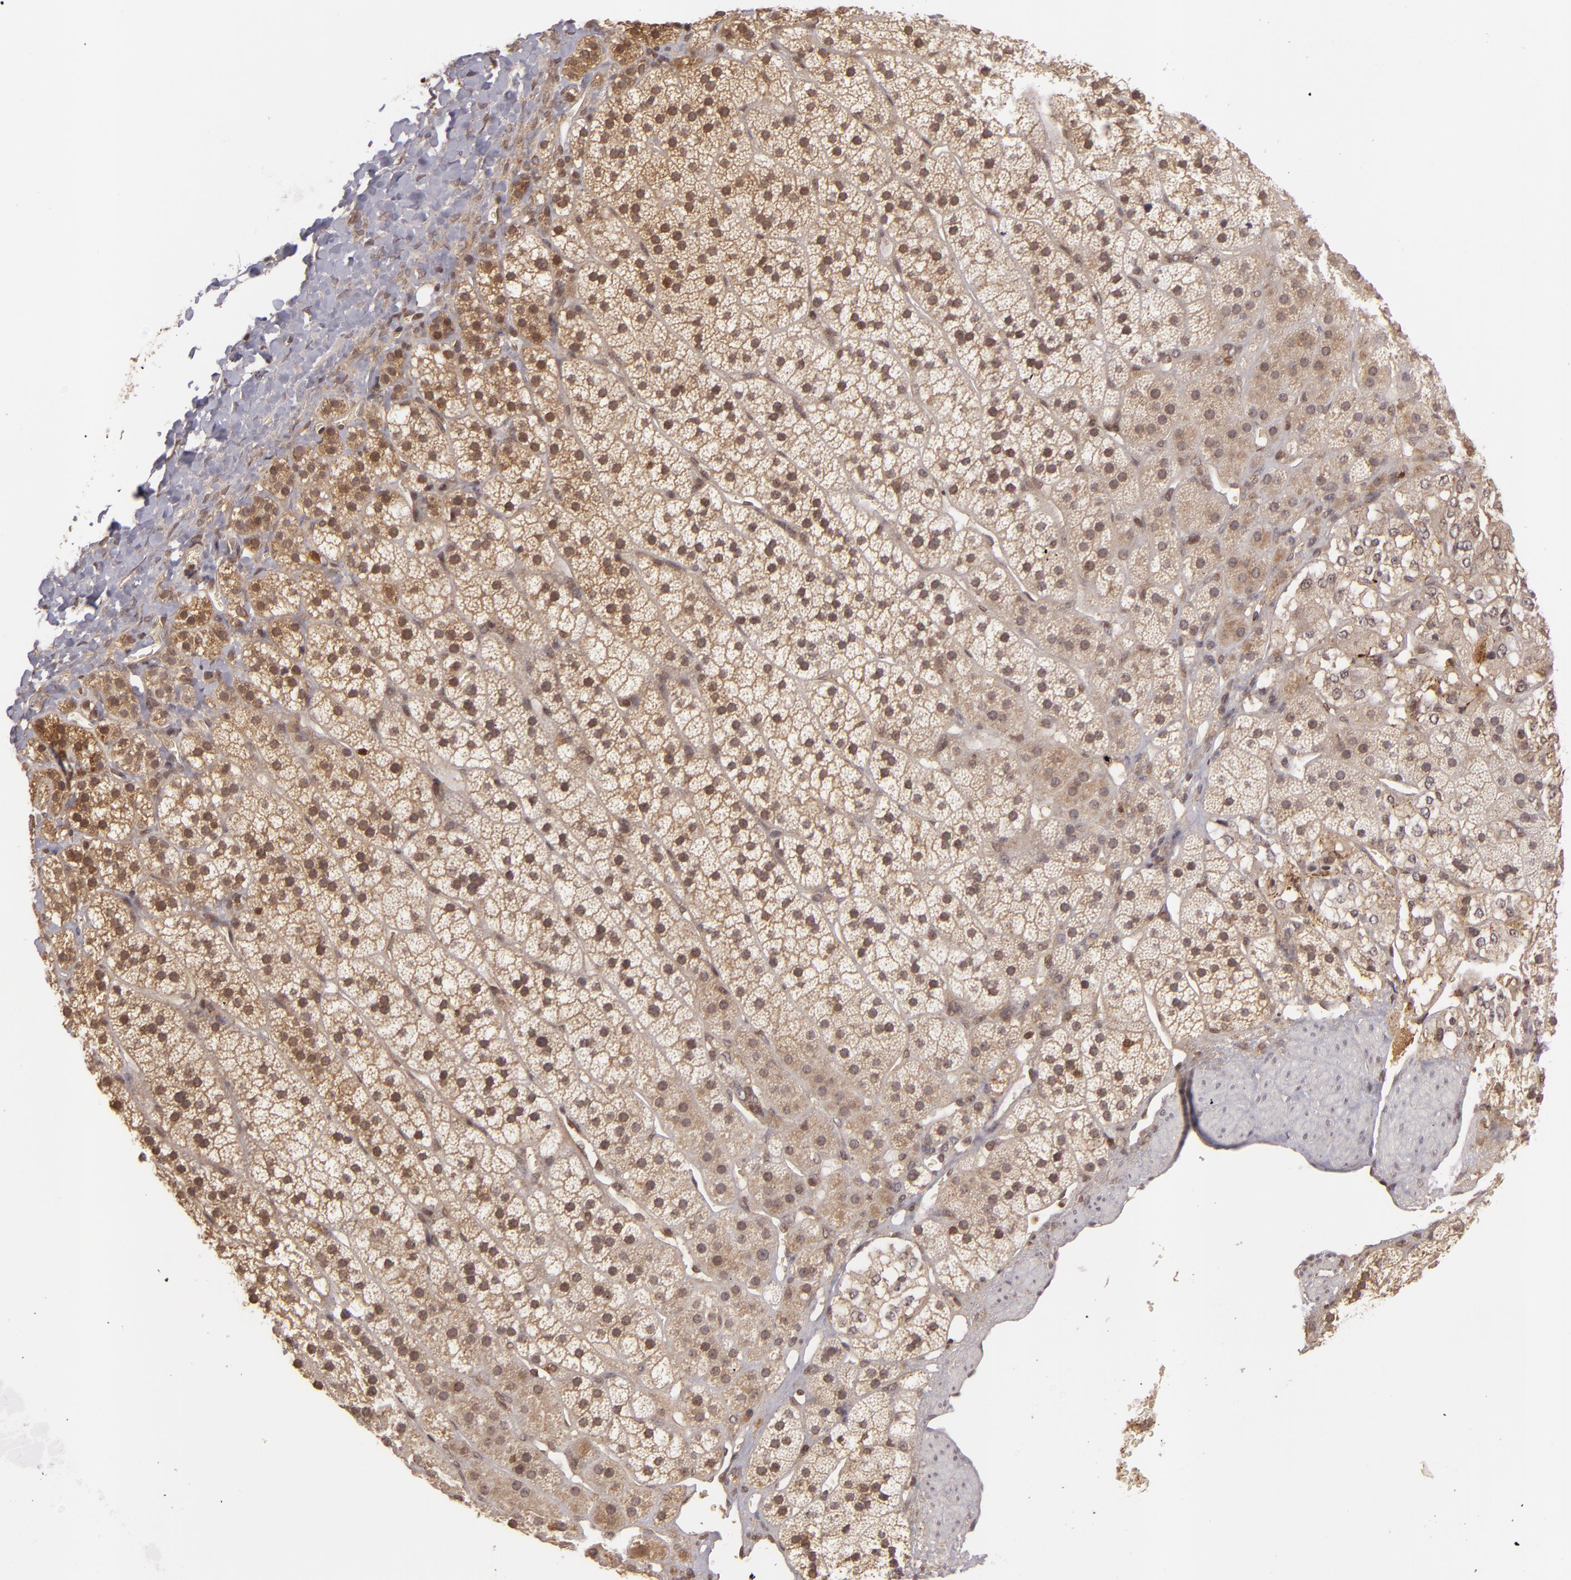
{"staining": {"intensity": "strong", "quantity": ">75%", "location": "cytoplasmic/membranous"}, "tissue": "adrenal gland", "cell_type": "Glandular cells", "image_type": "normal", "snomed": [{"axis": "morphology", "description": "Normal tissue, NOS"}, {"axis": "topography", "description": "Adrenal gland"}], "caption": "Strong cytoplasmic/membranous positivity is identified in about >75% of glandular cells in unremarkable adrenal gland. (DAB (3,3'-diaminobenzidine) IHC, brown staining for protein, blue staining for nuclei).", "gene": "ZBTB33", "patient": {"sex": "female", "age": 44}}